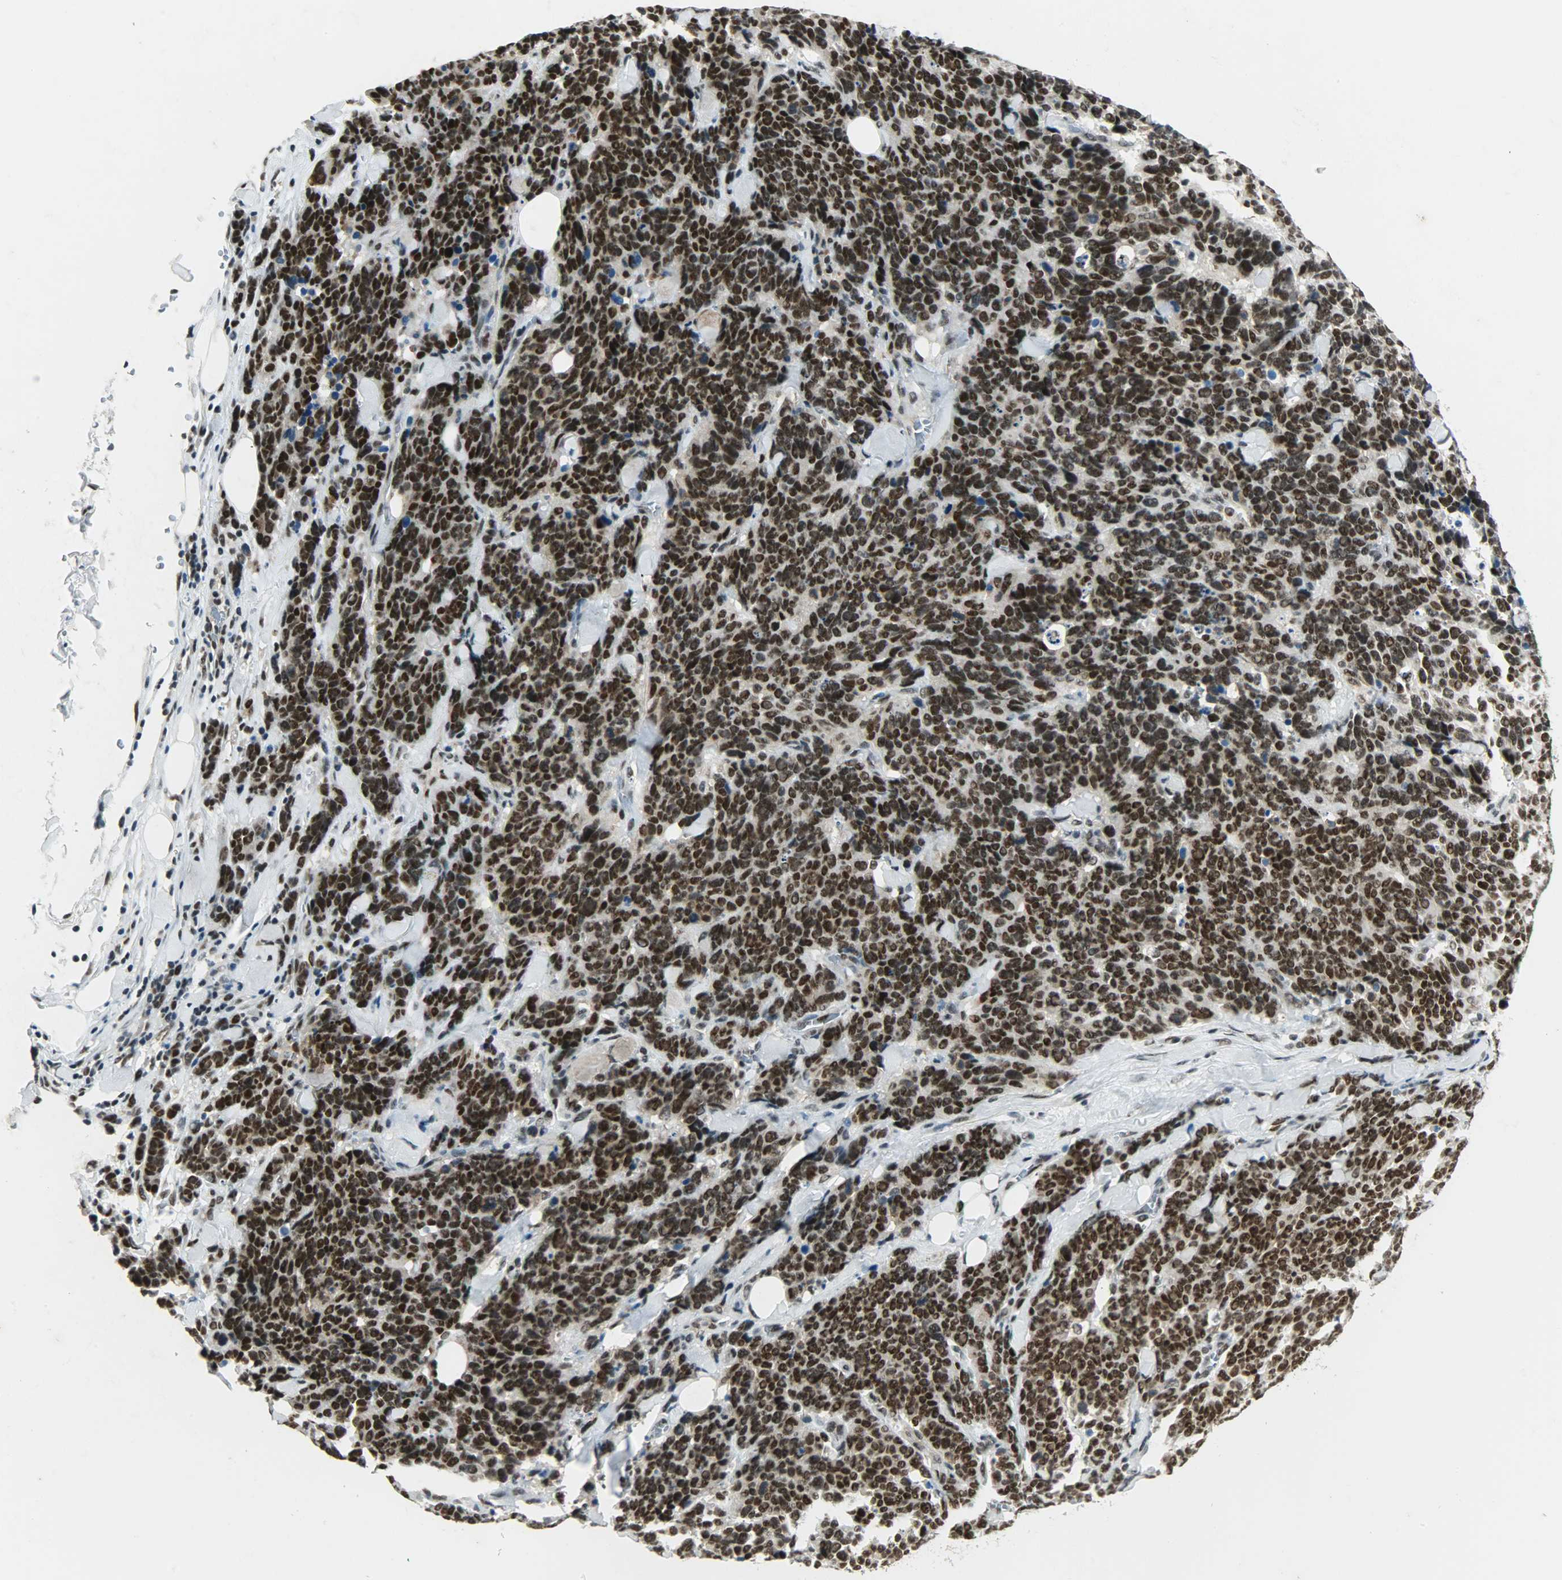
{"staining": {"intensity": "strong", "quantity": ">75%", "location": "nuclear"}, "tissue": "lung cancer", "cell_type": "Tumor cells", "image_type": "cancer", "snomed": [{"axis": "morphology", "description": "Neoplasm, malignant, NOS"}, {"axis": "topography", "description": "Lung"}], "caption": "This image displays lung cancer (malignant neoplasm) stained with immunohistochemistry to label a protein in brown. The nuclear of tumor cells show strong positivity for the protein. Nuclei are counter-stained blue.", "gene": "SUGP1", "patient": {"sex": "female", "age": 58}}